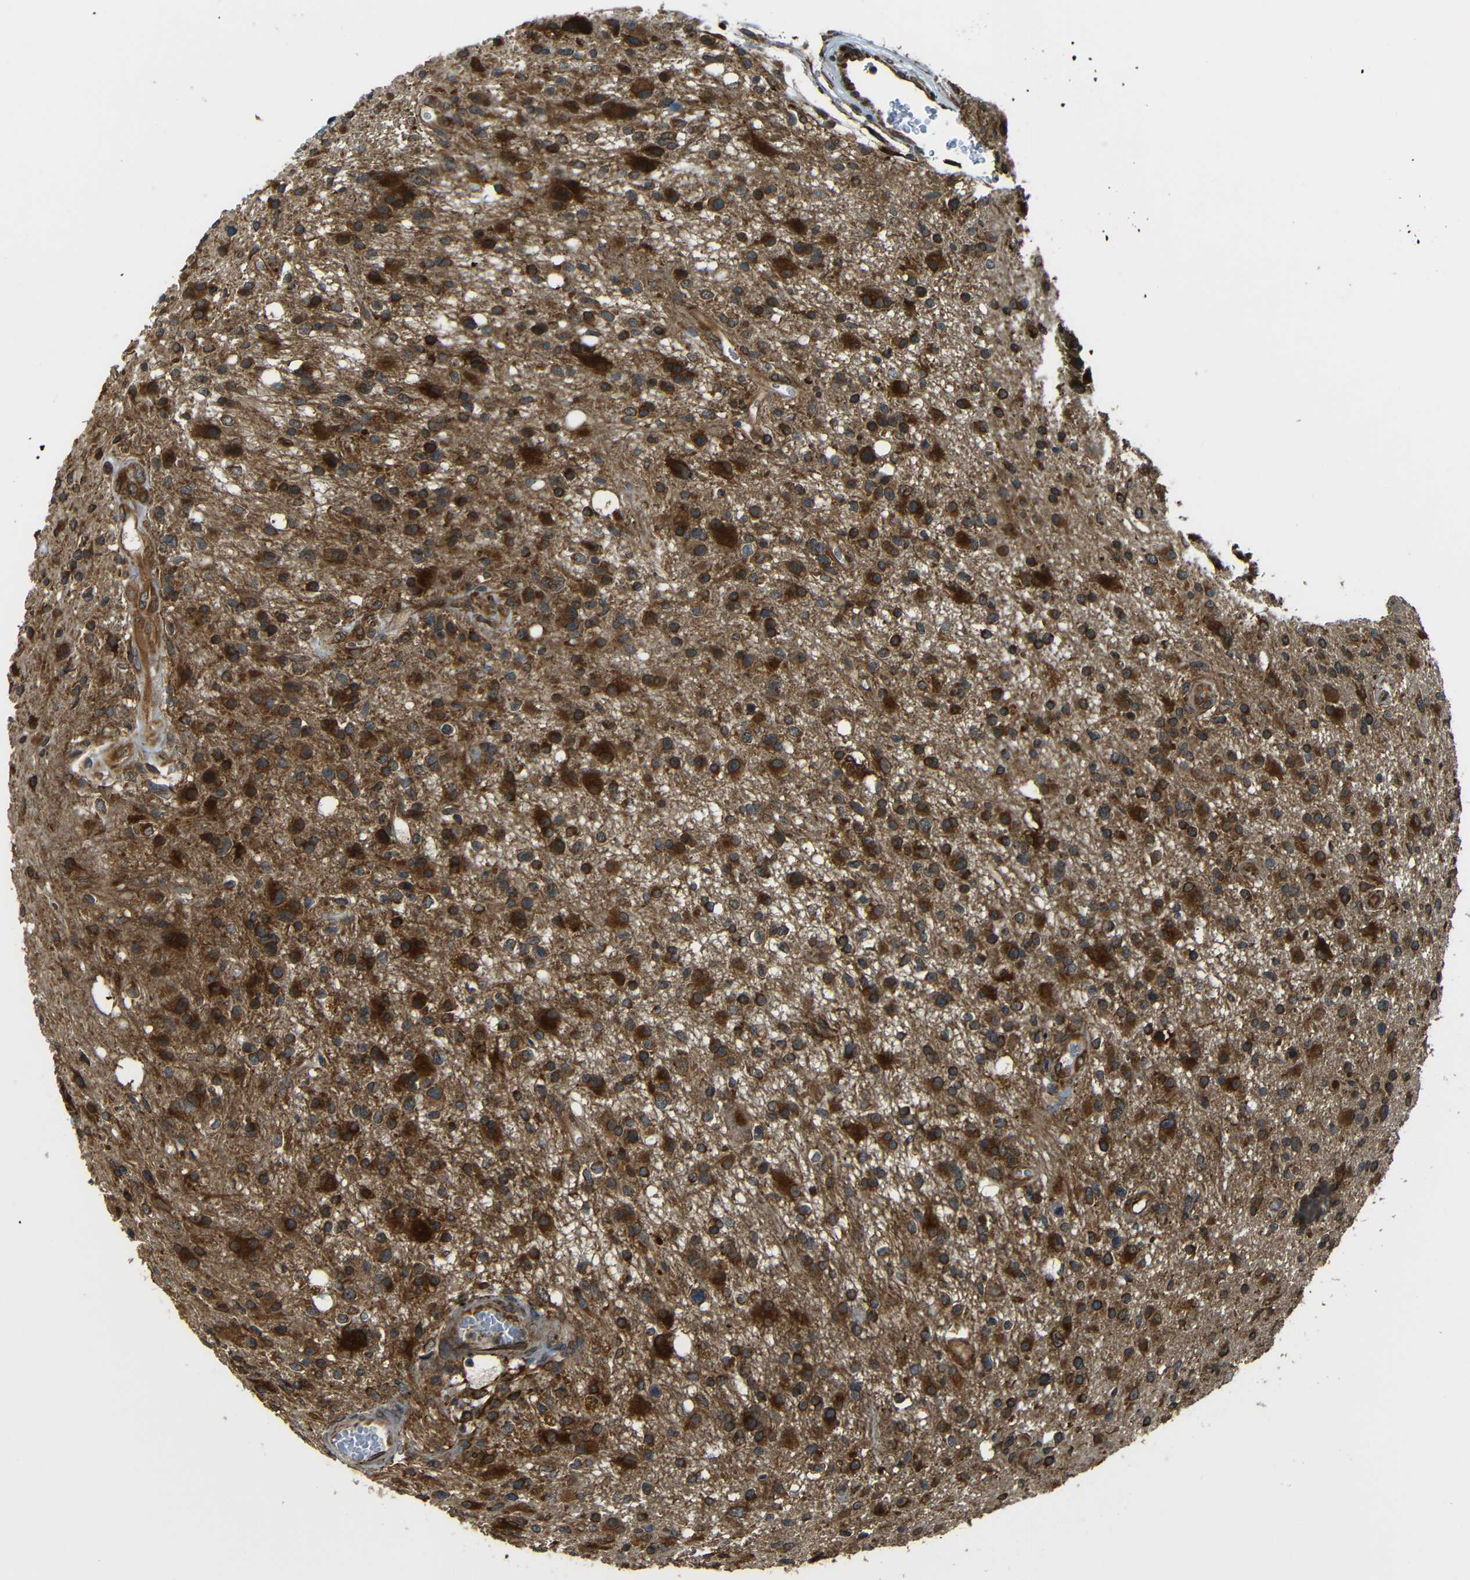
{"staining": {"intensity": "strong", "quantity": ">75%", "location": "cytoplasmic/membranous"}, "tissue": "glioma", "cell_type": "Tumor cells", "image_type": "cancer", "snomed": [{"axis": "morphology", "description": "Glioma, malignant, High grade"}, {"axis": "topography", "description": "Brain"}], "caption": "Immunohistochemistry micrograph of neoplastic tissue: human glioma stained using immunohistochemistry (IHC) exhibits high levels of strong protein expression localized specifically in the cytoplasmic/membranous of tumor cells, appearing as a cytoplasmic/membranous brown color.", "gene": "VAPB", "patient": {"sex": "male", "age": 33}}